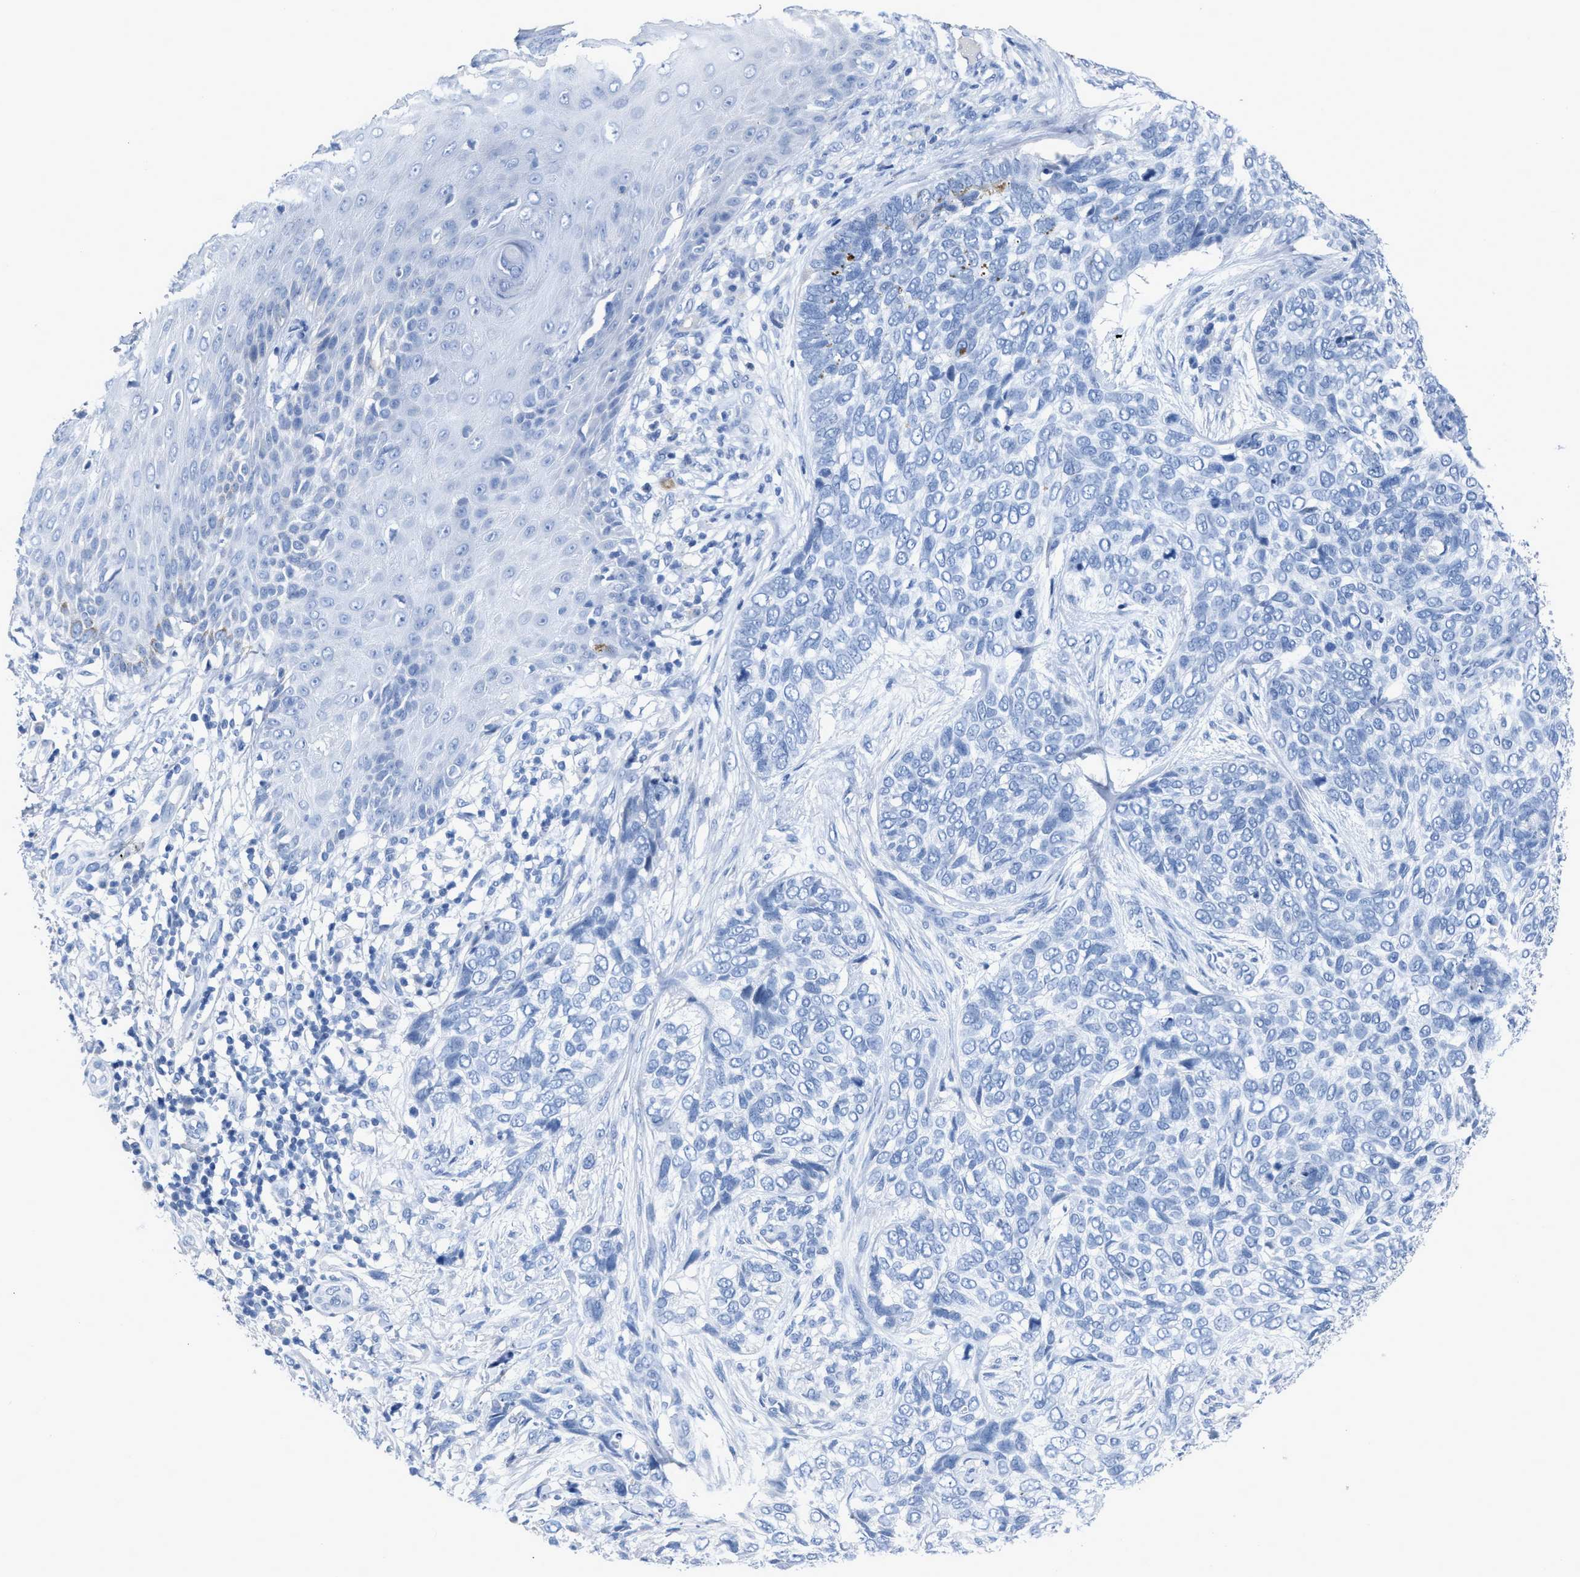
{"staining": {"intensity": "negative", "quantity": "none", "location": "none"}, "tissue": "skin cancer", "cell_type": "Tumor cells", "image_type": "cancer", "snomed": [{"axis": "morphology", "description": "Basal cell carcinoma"}, {"axis": "topography", "description": "Skin"}], "caption": "This image is of basal cell carcinoma (skin) stained with immunohistochemistry (IHC) to label a protein in brown with the nuclei are counter-stained blue. There is no staining in tumor cells. The staining was performed using DAB (3,3'-diaminobenzidine) to visualize the protein expression in brown, while the nuclei were stained in blue with hematoxylin (Magnification: 20x).", "gene": "CEACAM5", "patient": {"sex": "female", "age": 64}}